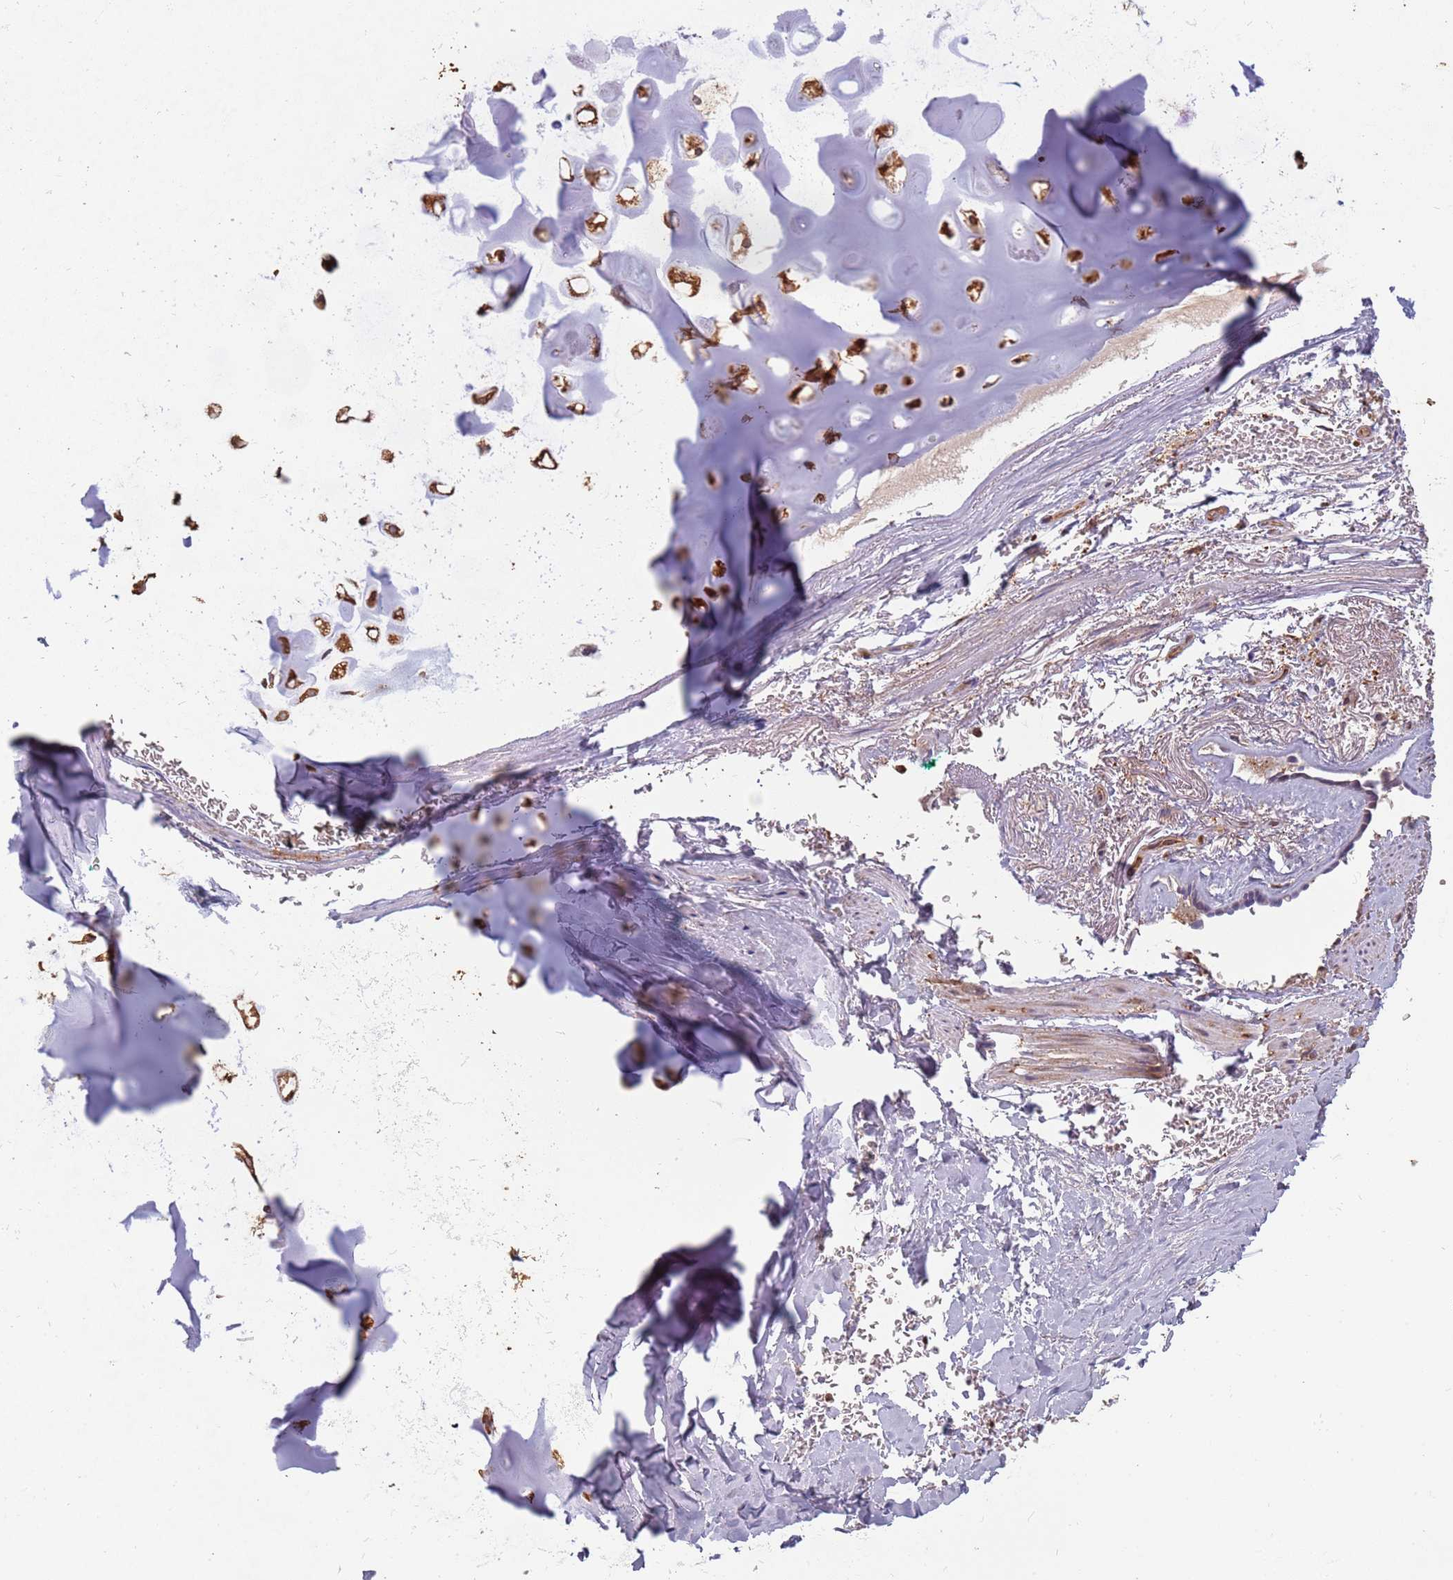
{"staining": {"intensity": "moderate", "quantity": "25%-75%", "location": "cytoplasmic/membranous"}, "tissue": "adipose tissue", "cell_type": "Adipocytes", "image_type": "normal", "snomed": [{"axis": "morphology", "description": "Normal tissue, NOS"}, {"axis": "topography", "description": "Cartilage tissue"}], "caption": "Immunohistochemical staining of benign adipose tissue demonstrates 25%-75% levels of moderate cytoplasmic/membranous protein positivity in about 25%-75% of adipocytes.", "gene": "COG4", "patient": {"sex": "male", "age": 66}}